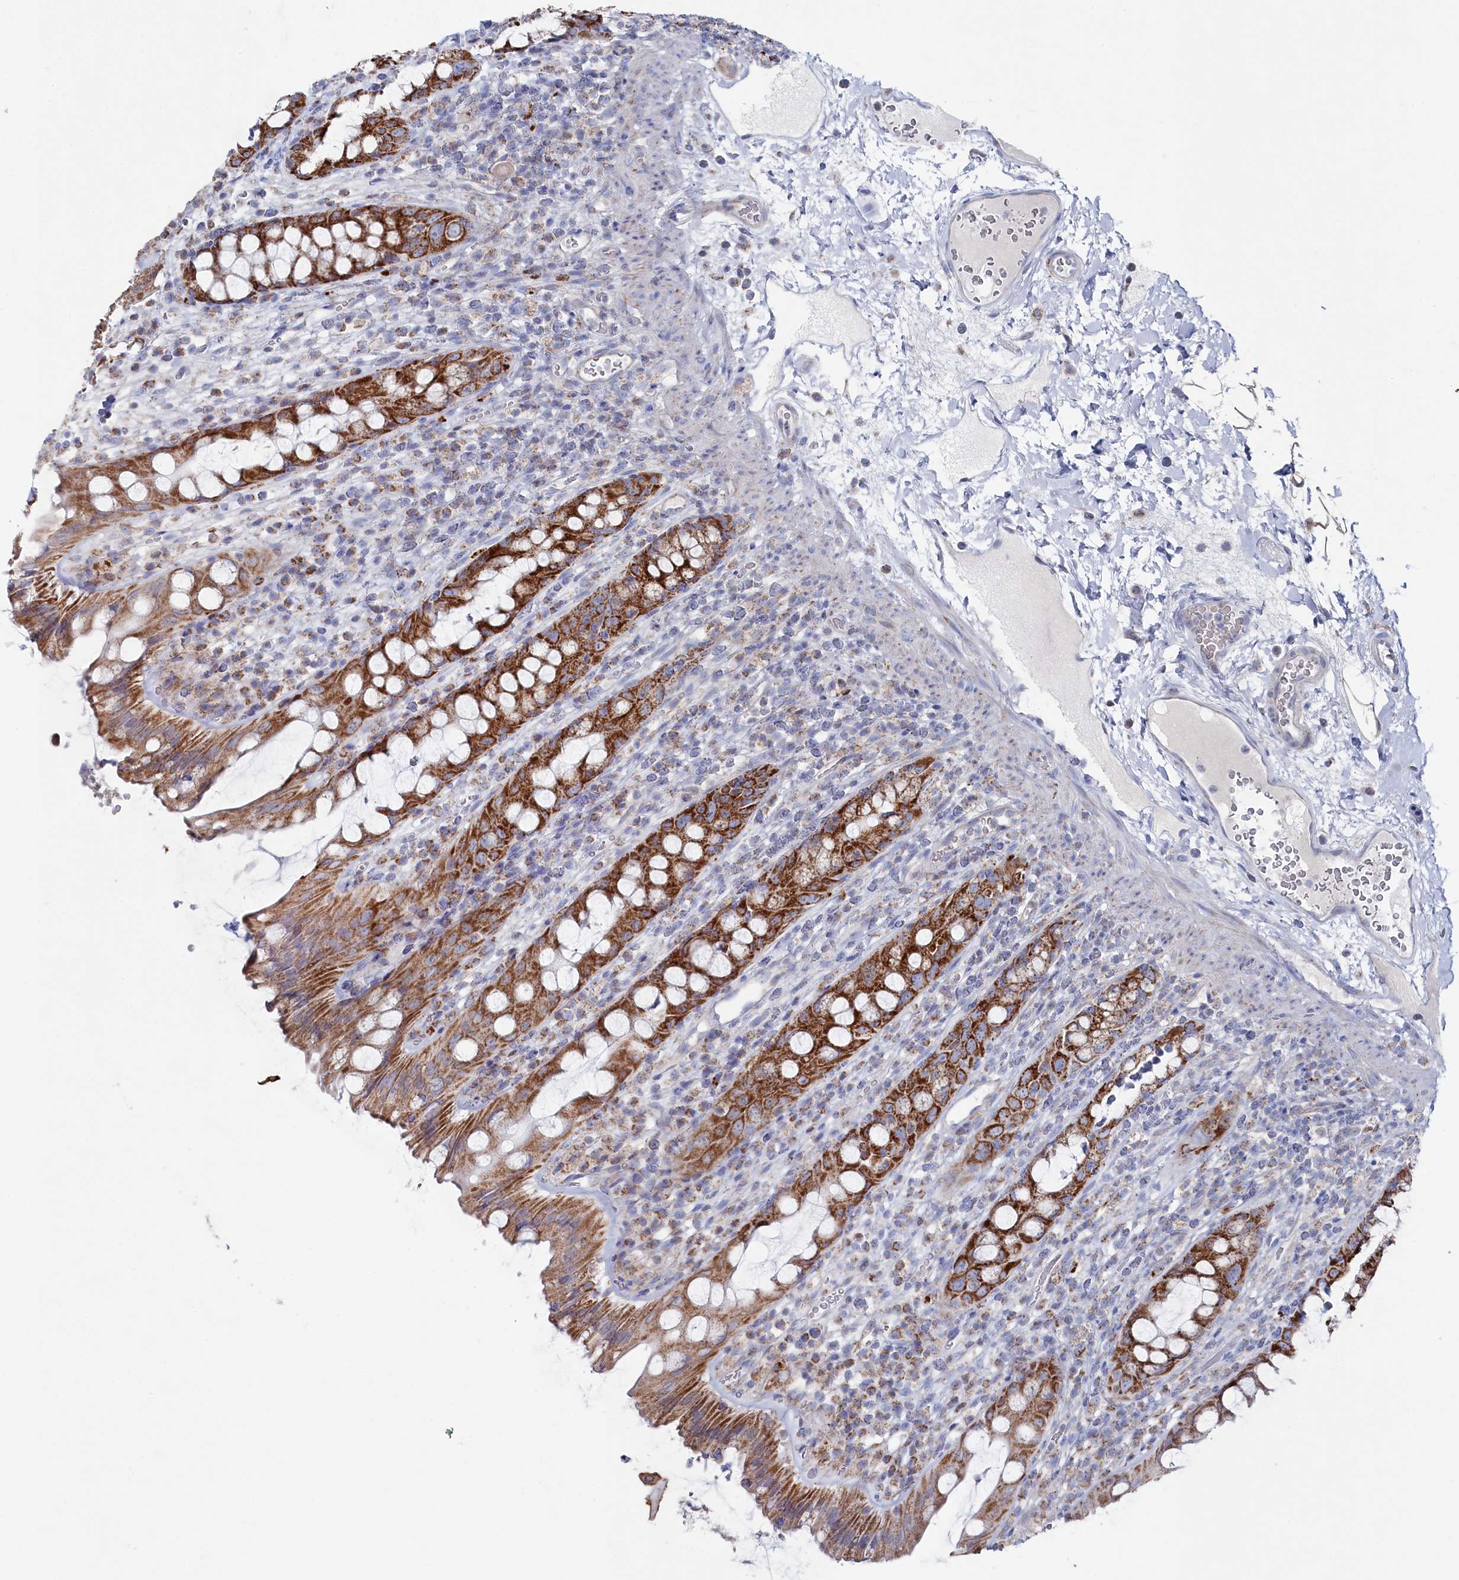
{"staining": {"intensity": "strong", "quantity": ">75%", "location": "cytoplasmic/membranous"}, "tissue": "rectum", "cell_type": "Glandular cells", "image_type": "normal", "snomed": [{"axis": "morphology", "description": "Normal tissue, NOS"}, {"axis": "topography", "description": "Rectum"}], "caption": "Immunohistochemistry photomicrograph of benign rectum: rectum stained using IHC shows high levels of strong protein expression localized specifically in the cytoplasmic/membranous of glandular cells, appearing as a cytoplasmic/membranous brown color.", "gene": "GLS2", "patient": {"sex": "female", "age": 57}}